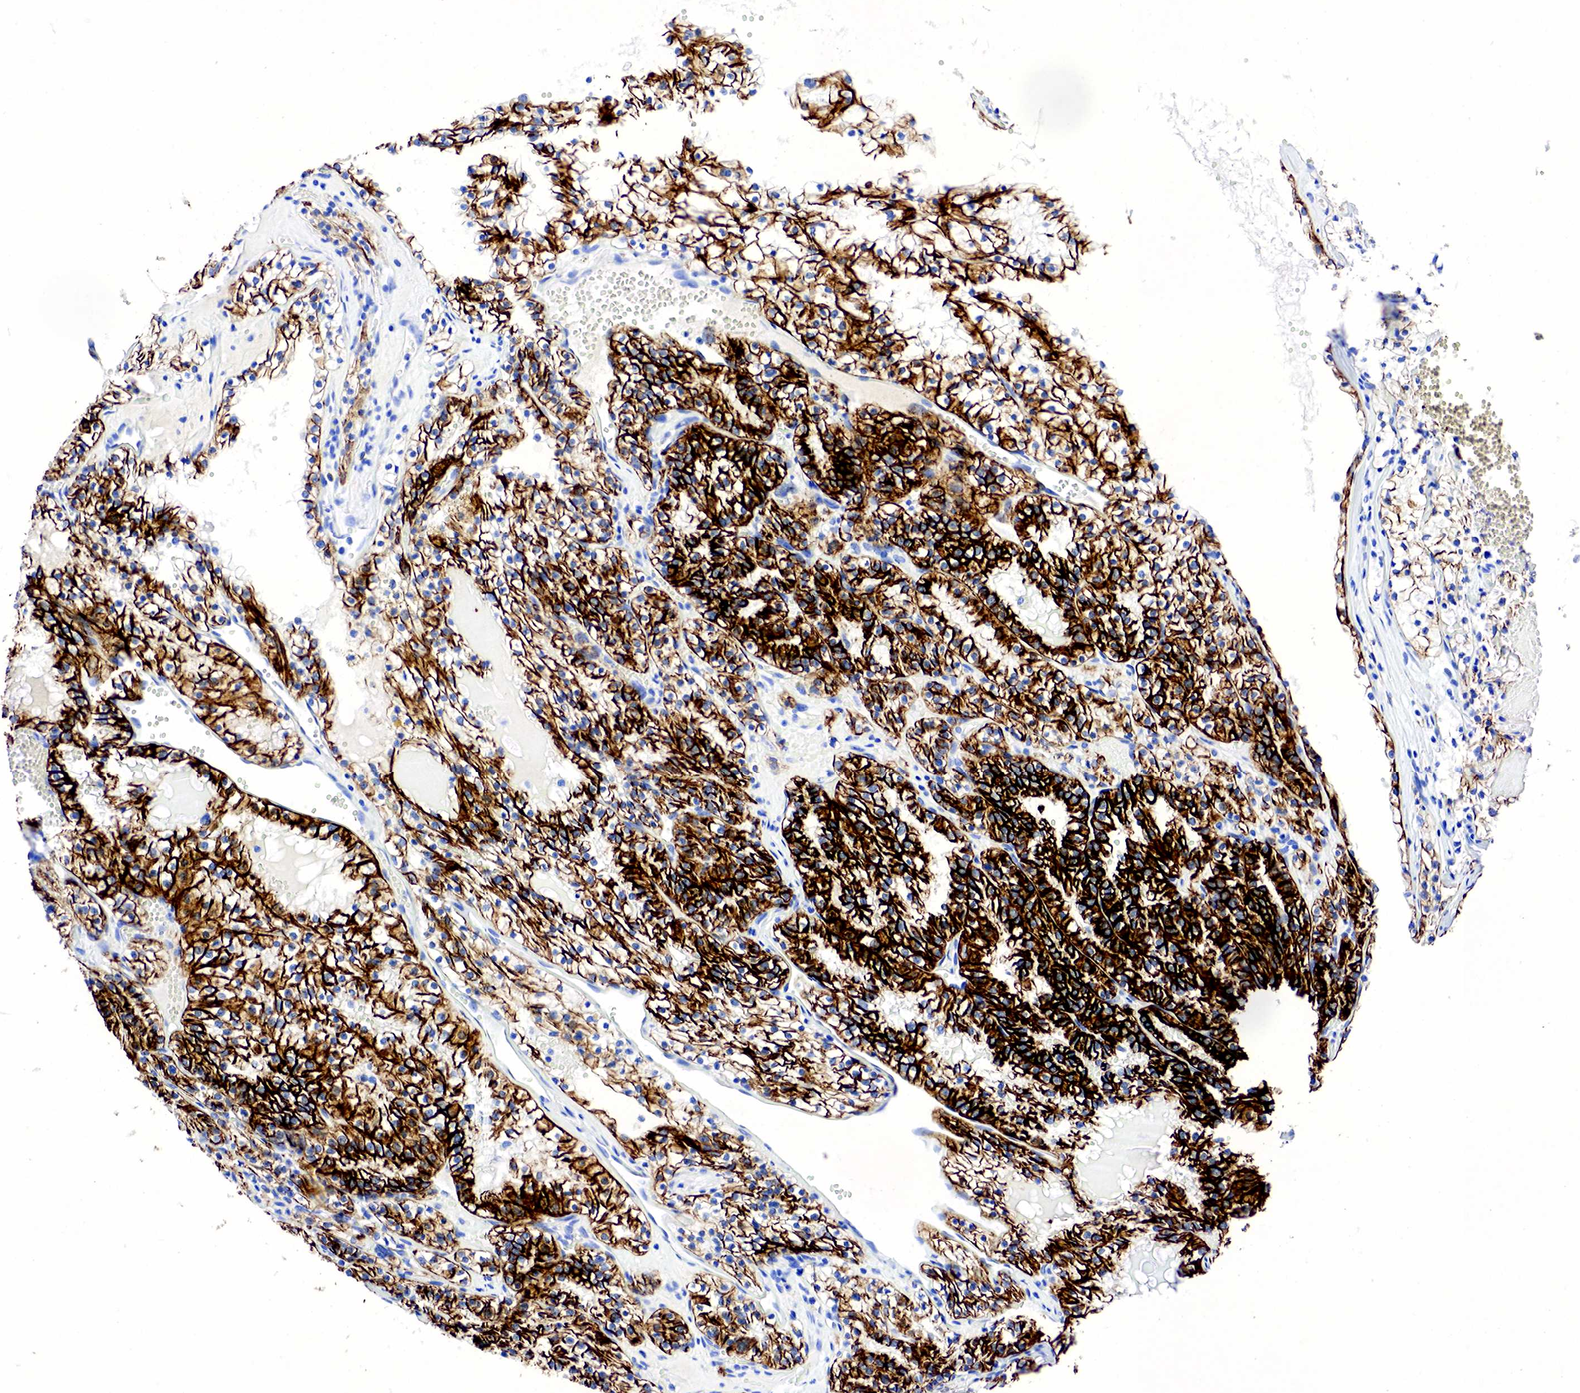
{"staining": {"intensity": "strong", "quantity": "25%-75%", "location": "cytoplasmic/membranous"}, "tissue": "renal cancer", "cell_type": "Tumor cells", "image_type": "cancer", "snomed": [{"axis": "morphology", "description": "Adenocarcinoma, NOS"}, {"axis": "topography", "description": "Kidney"}], "caption": "Immunohistochemical staining of renal cancer (adenocarcinoma) shows strong cytoplasmic/membranous protein expression in approximately 25%-75% of tumor cells. The protein of interest is shown in brown color, while the nuclei are stained blue.", "gene": "KRT18", "patient": {"sex": "male", "age": 61}}